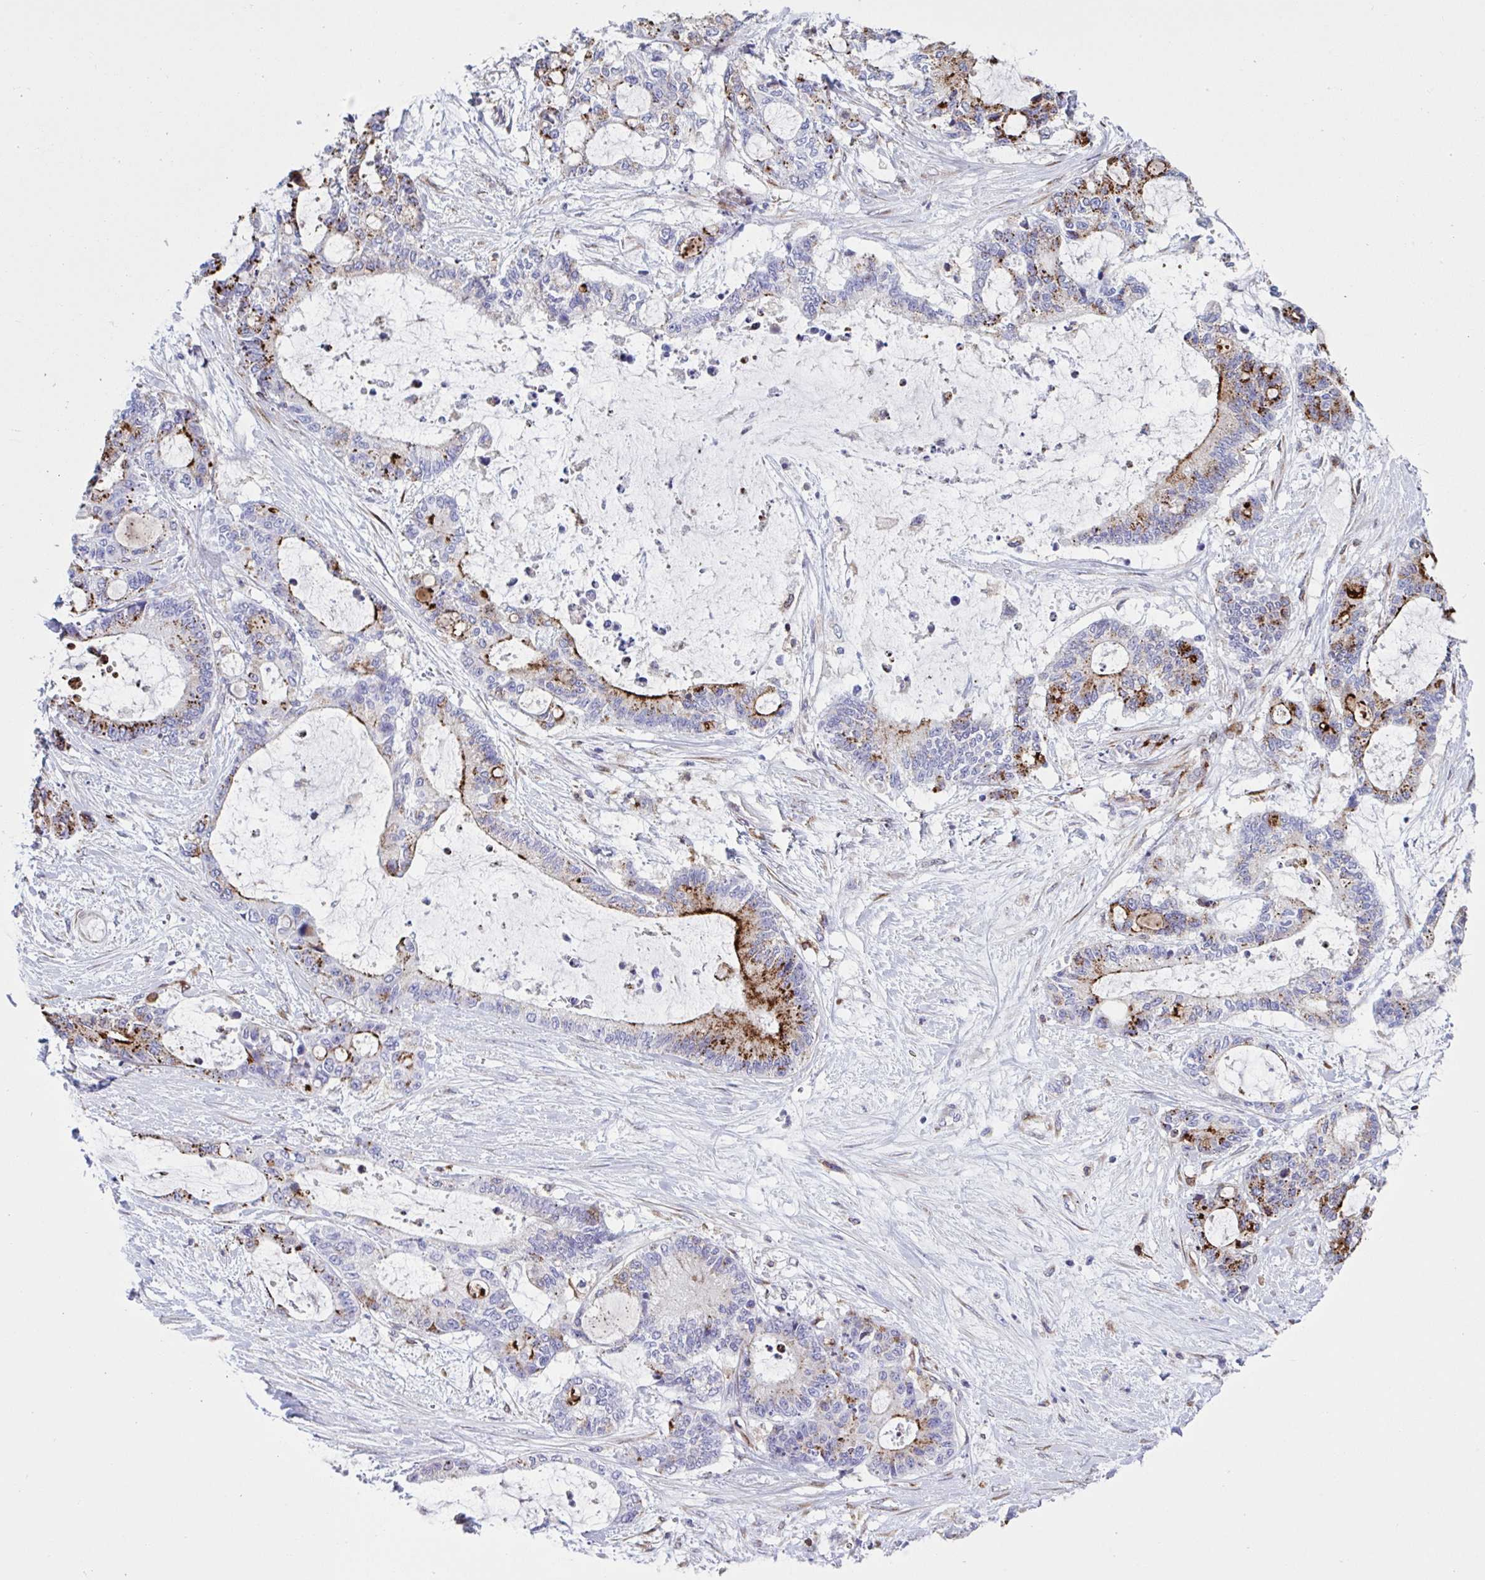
{"staining": {"intensity": "strong", "quantity": "25%-75%", "location": "cytoplasmic/membranous"}, "tissue": "liver cancer", "cell_type": "Tumor cells", "image_type": "cancer", "snomed": [{"axis": "morphology", "description": "Normal tissue, NOS"}, {"axis": "morphology", "description": "Cholangiocarcinoma"}, {"axis": "topography", "description": "Liver"}, {"axis": "topography", "description": "Peripheral nerve tissue"}], "caption": "Human cholangiocarcinoma (liver) stained with a brown dye displays strong cytoplasmic/membranous positive staining in about 25%-75% of tumor cells.", "gene": "RFK", "patient": {"sex": "female", "age": 73}}